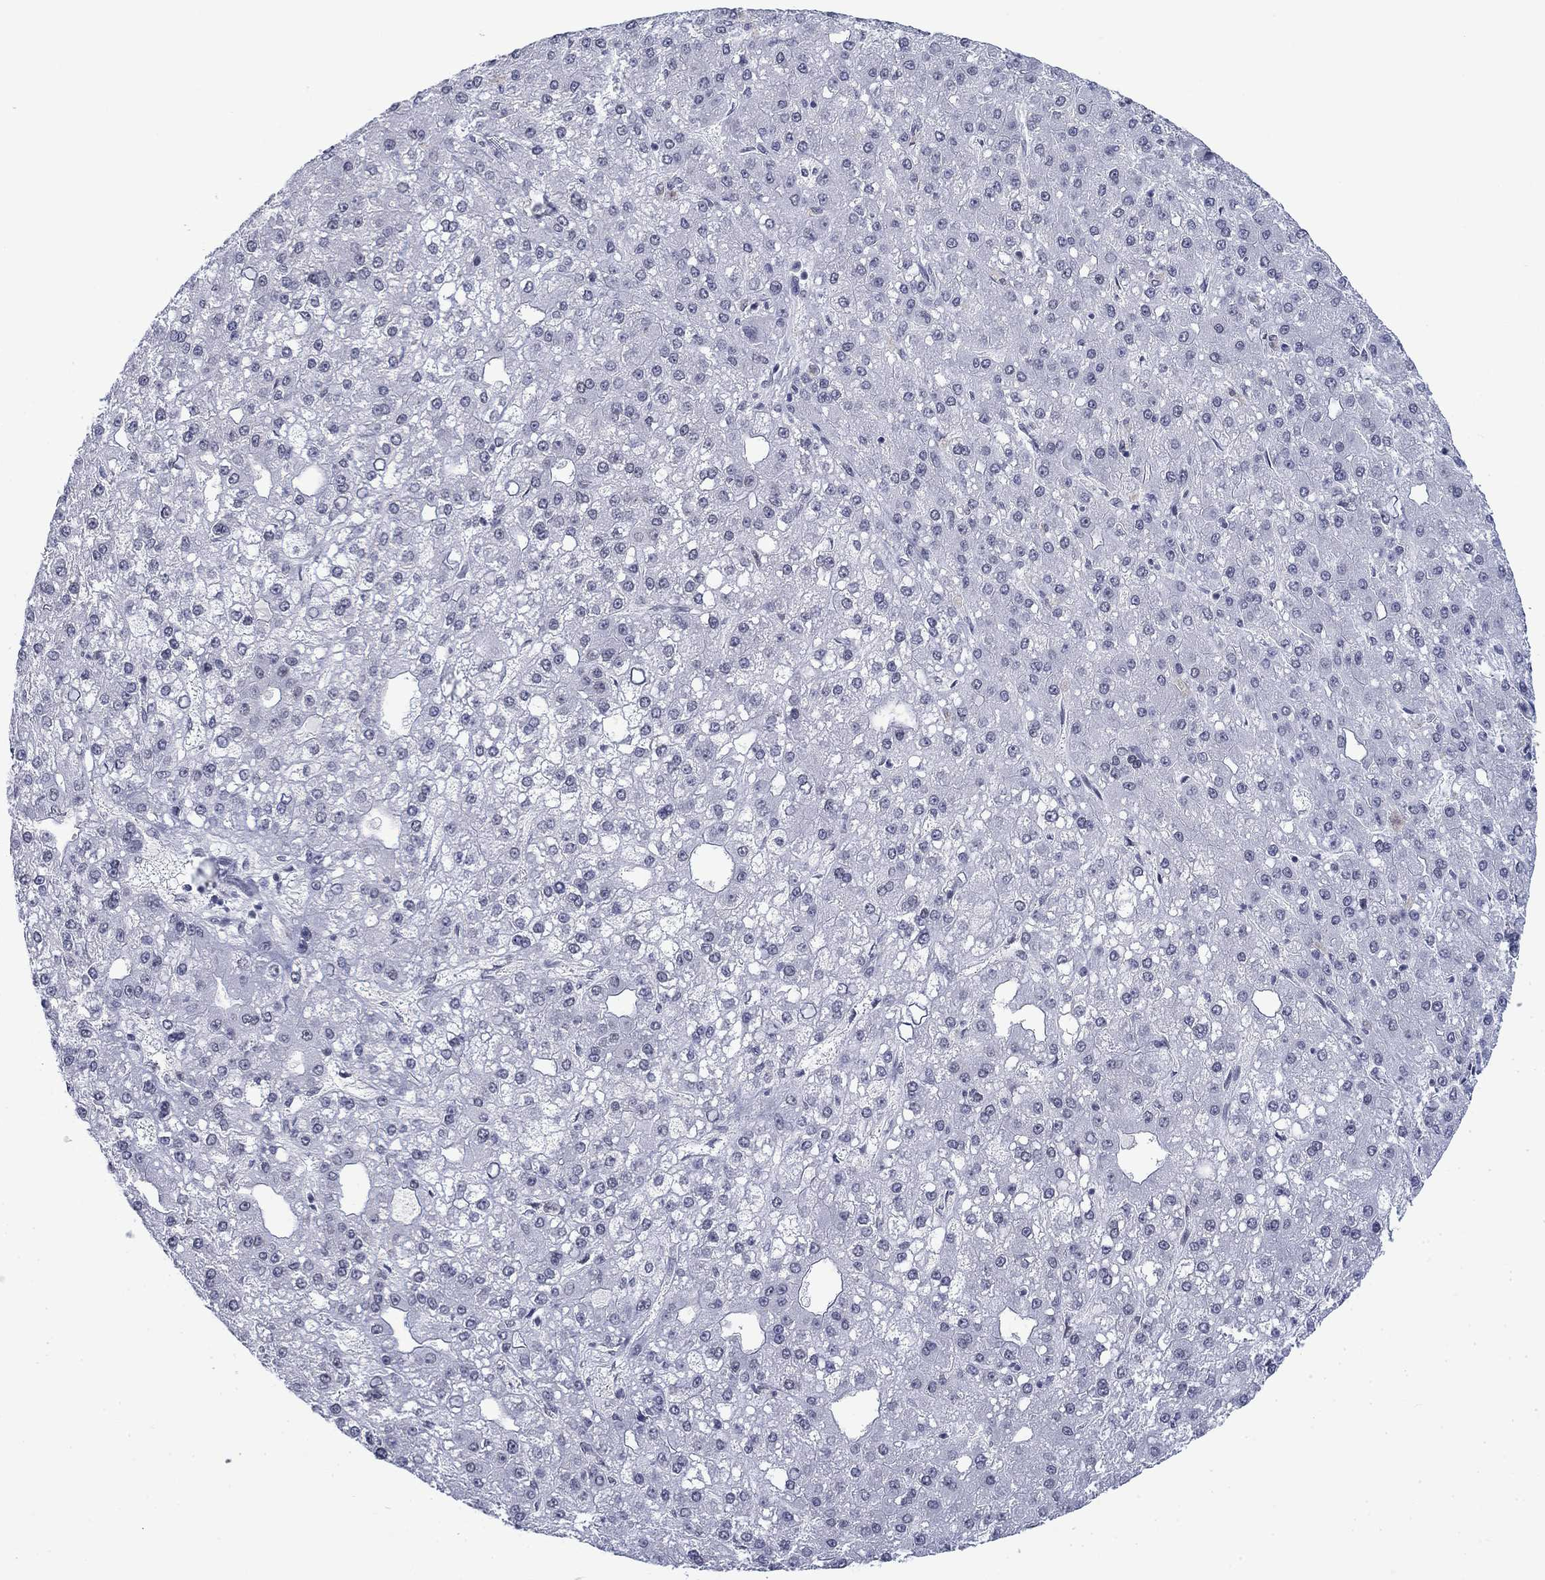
{"staining": {"intensity": "negative", "quantity": "none", "location": "none"}, "tissue": "liver cancer", "cell_type": "Tumor cells", "image_type": "cancer", "snomed": [{"axis": "morphology", "description": "Carcinoma, Hepatocellular, NOS"}, {"axis": "topography", "description": "Liver"}], "caption": "Immunohistochemistry (IHC) image of neoplastic tissue: hepatocellular carcinoma (liver) stained with DAB exhibits no significant protein positivity in tumor cells. The staining is performed using DAB brown chromogen with nuclei counter-stained in using hematoxylin.", "gene": "TOR1AIP1", "patient": {"sex": "male", "age": 67}}